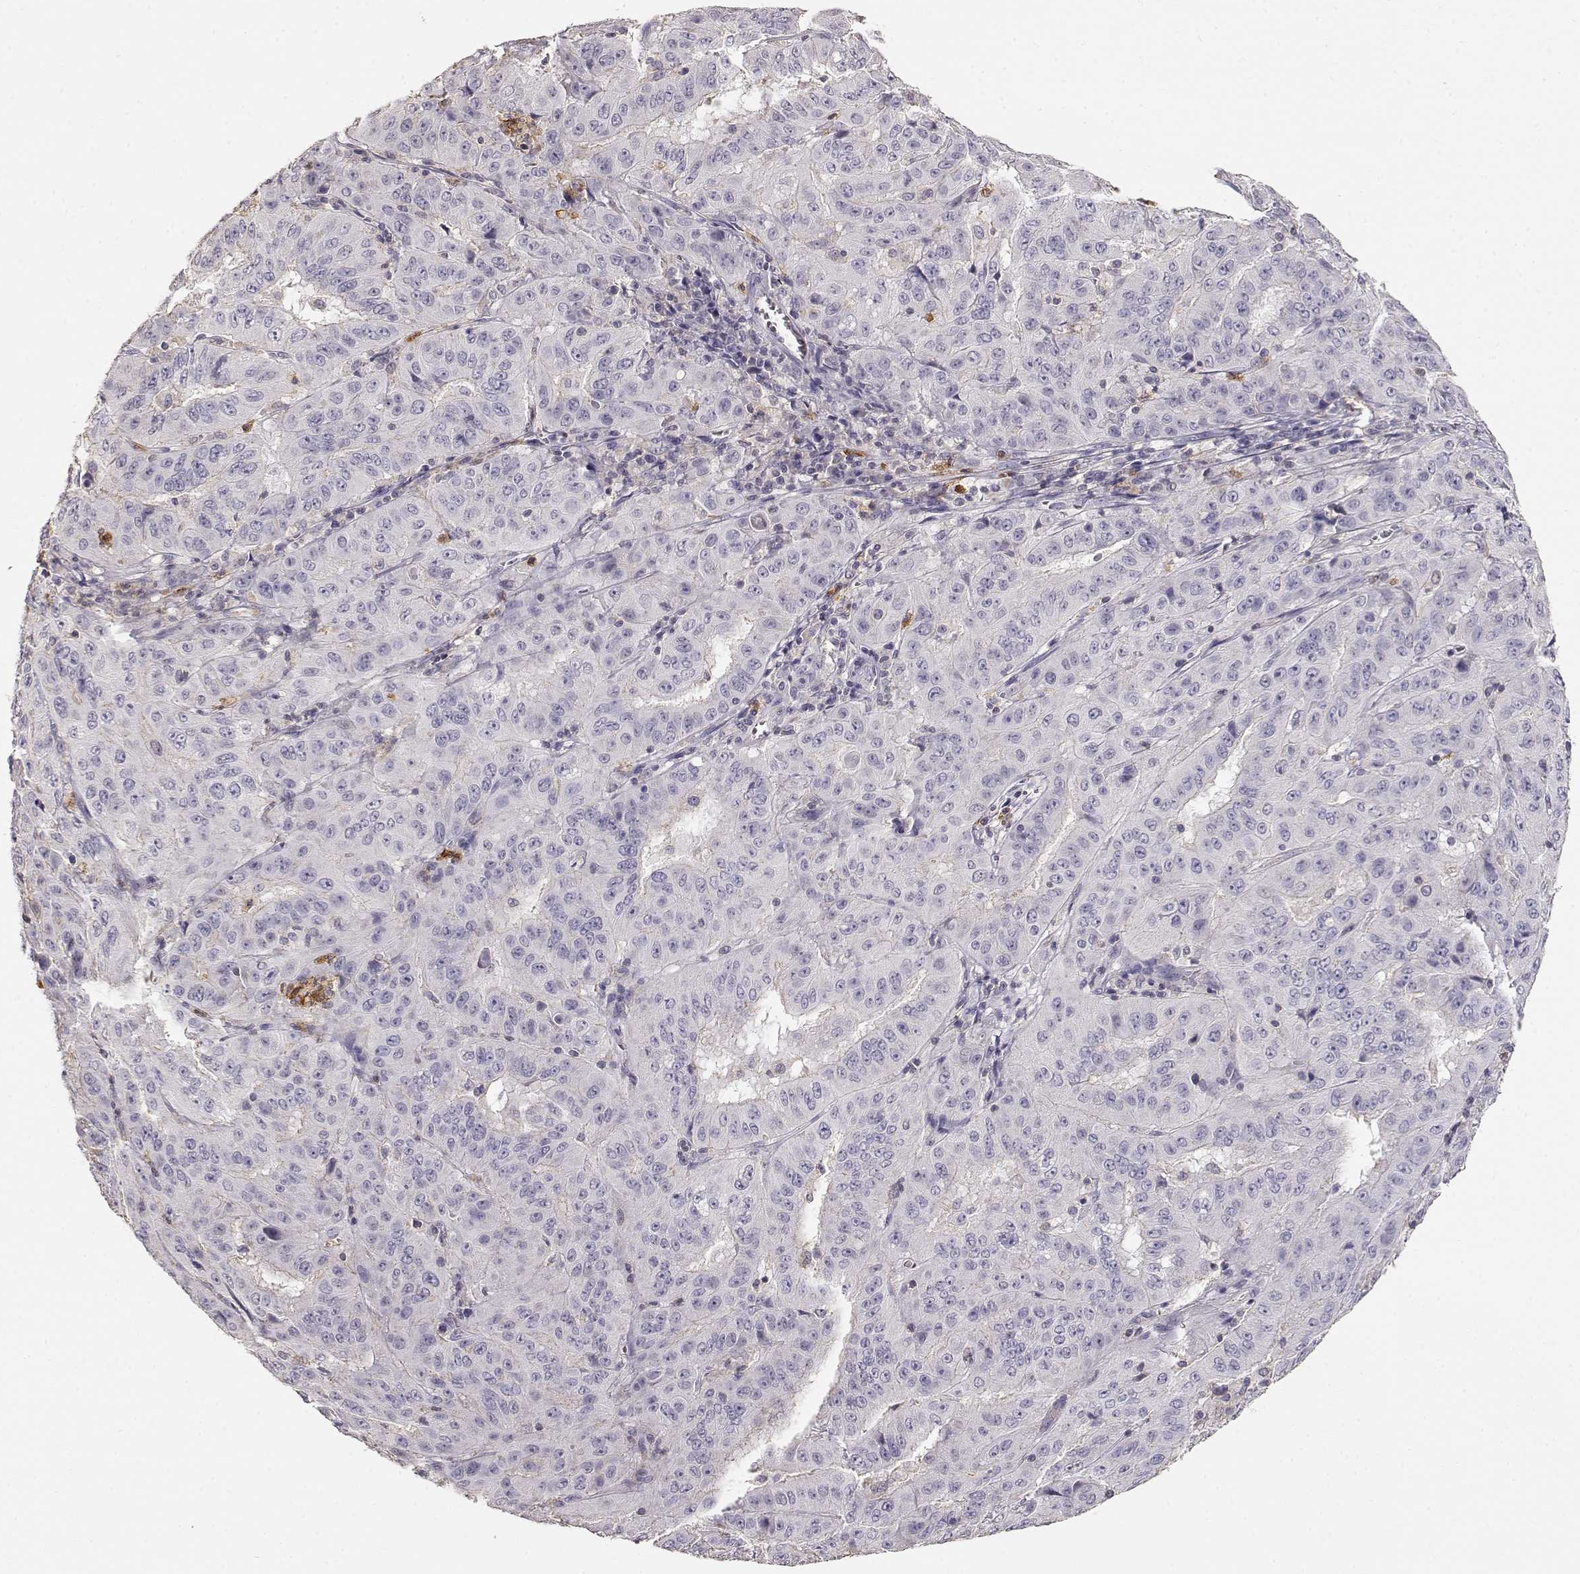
{"staining": {"intensity": "negative", "quantity": "none", "location": "none"}, "tissue": "pancreatic cancer", "cell_type": "Tumor cells", "image_type": "cancer", "snomed": [{"axis": "morphology", "description": "Adenocarcinoma, NOS"}, {"axis": "topography", "description": "Pancreas"}], "caption": "Adenocarcinoma (pancreatic) stained for a protein using IHC shows no positivity tumor cells.", "gene": "TNFRSF10C", "patient": {"sex": "male", "age": 63}}